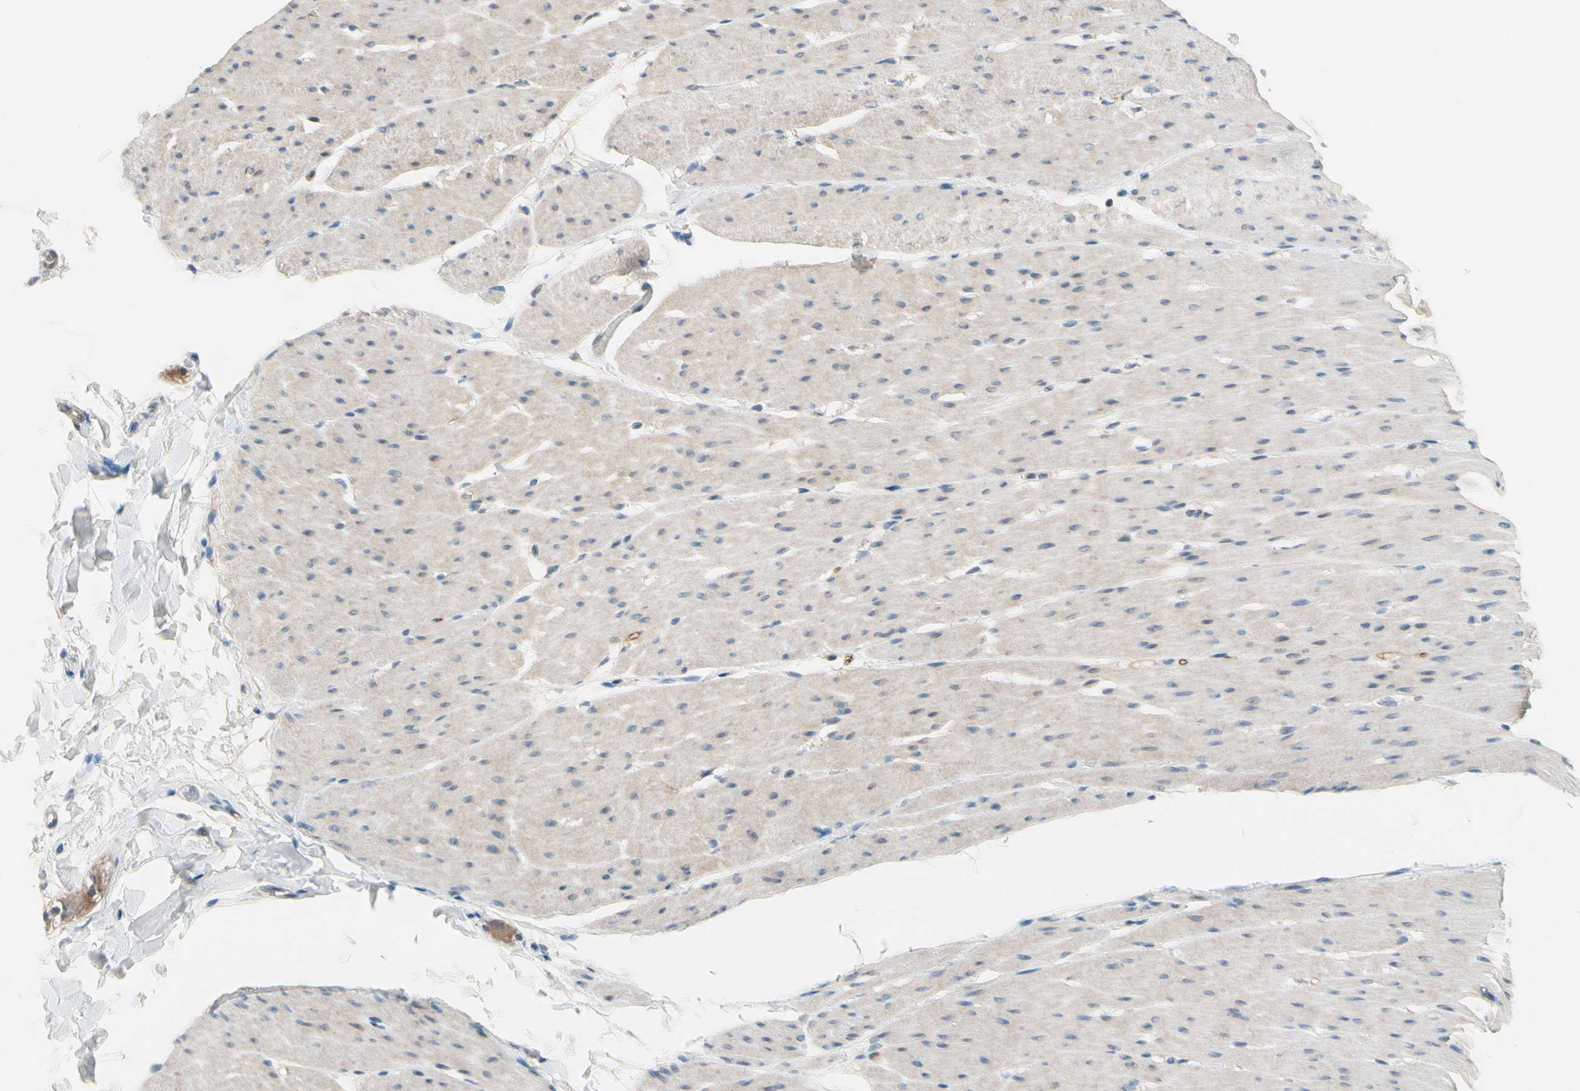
{"staining": {"intensity": "weak", "quantity": "25%-75%", "location": "cytoplasmic/membranous"}, "tissue": "smooth muscle", "cell_type": "Smooth muscle cells", "image_type": "normal", "snomed": [{"axis": "morphology", "description": "Normal tissue, NOS"}, {"axis": "topography", "description": "Smooth muscle"}, {"axis": "topography", "description": "Colon"}], "caption": "Smooth muscle stained with immunohistochemistry (IHC) shows weak cytoplasmic/membranous expression in approximately 25%-75% of smooth muscle cells.", "gene": "CFAP36", "patient": {"sex": "male", "age": 67}}